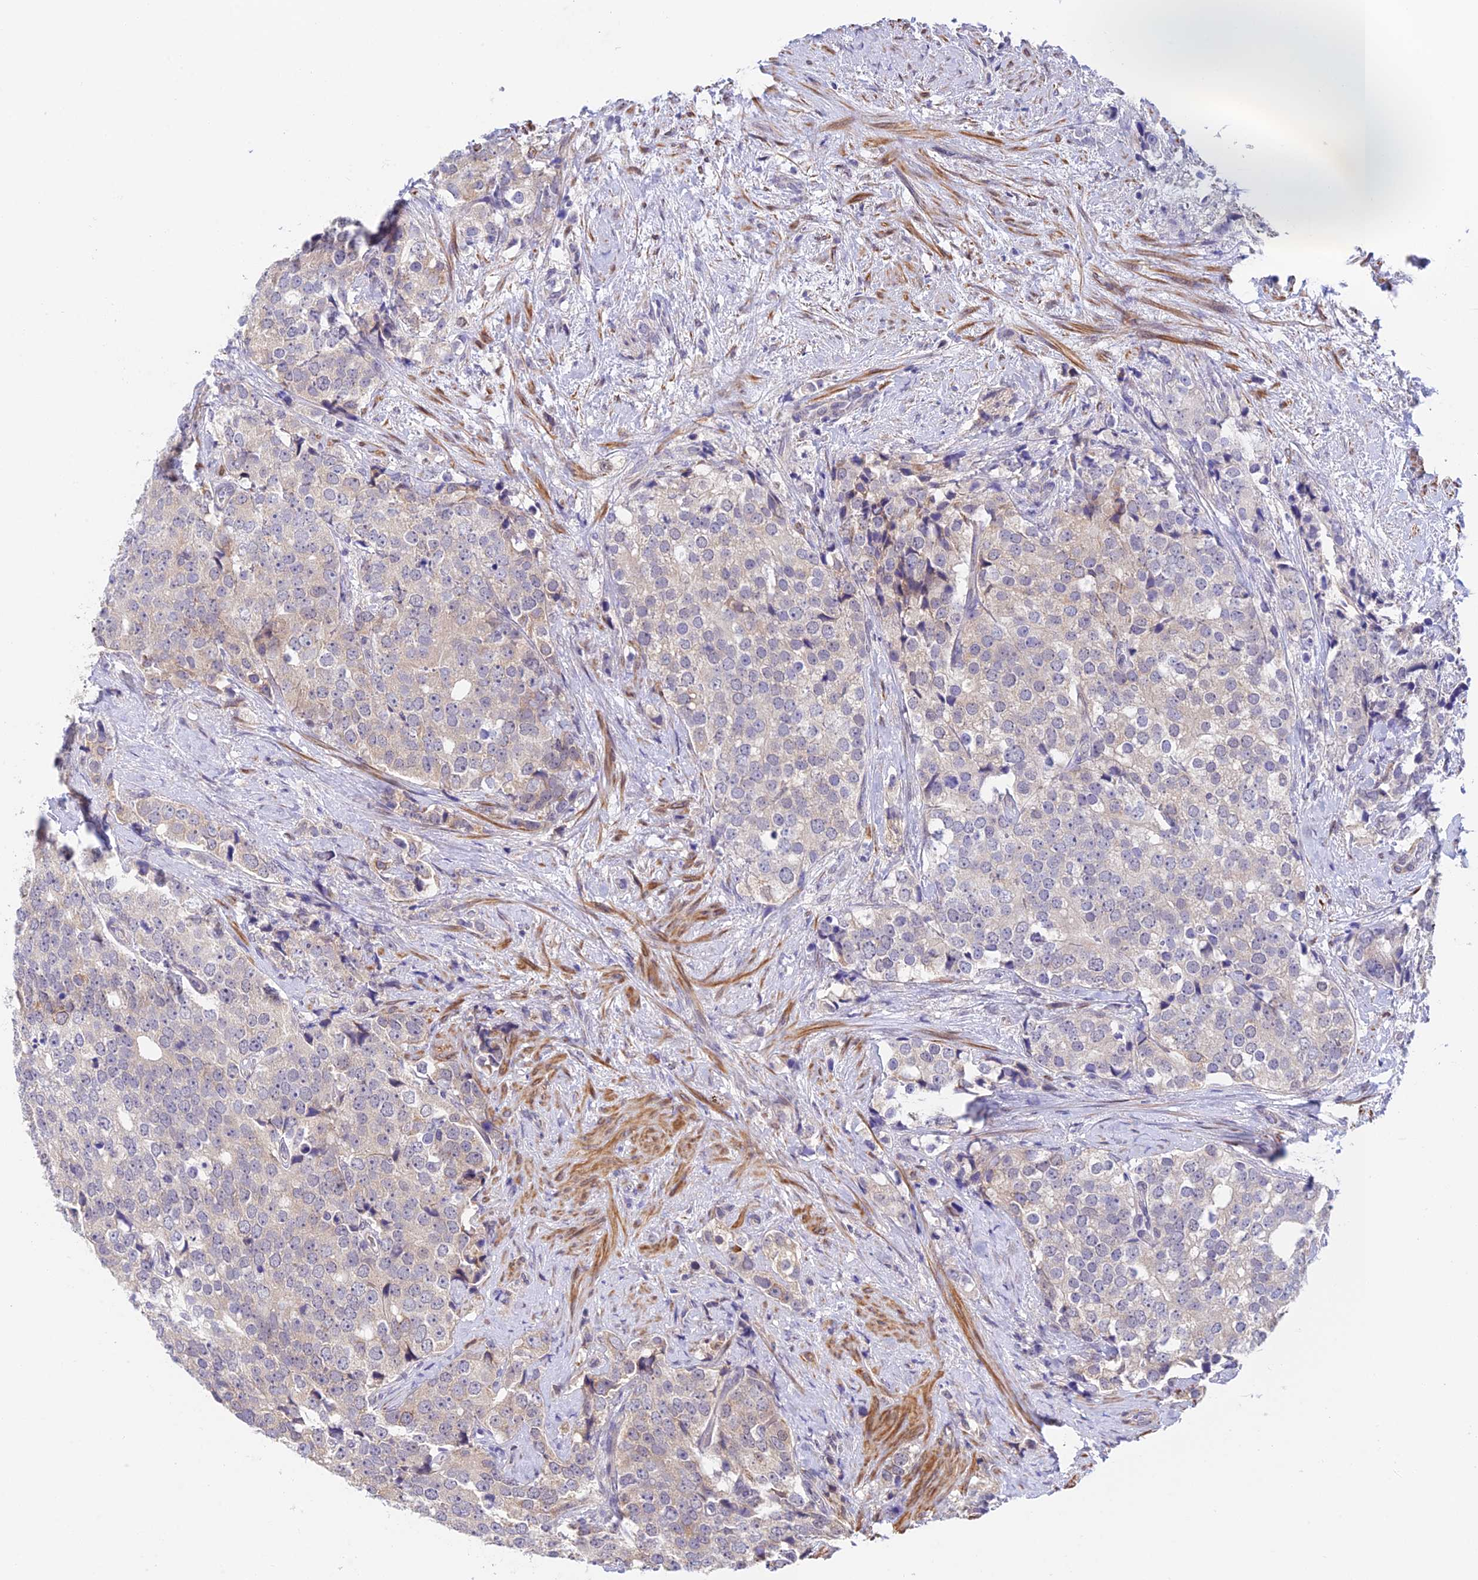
{"staining": {"intensity": "negative", "quantity": "none", "location": "none"}, "tissue": "prostate cancer", "cell_type": "Tumor cells", "image_type": "cancer", "snomed": [{"axis": "morphology", "description": "Adenocarcinoma, High grade"}, {"axis": "topography", "description": "Prostate"}], "caption": "IHC of human prostate cancer demonstrates no expression in tumor cells. Brightfield microscopy of IHC stained with DAB (3,3'-diaminobenzidine) (brown) and hematoxylin (blue), captured at high magnification.", "gene": "CWH43", "patient": {"sex": "male", "age": 49}}